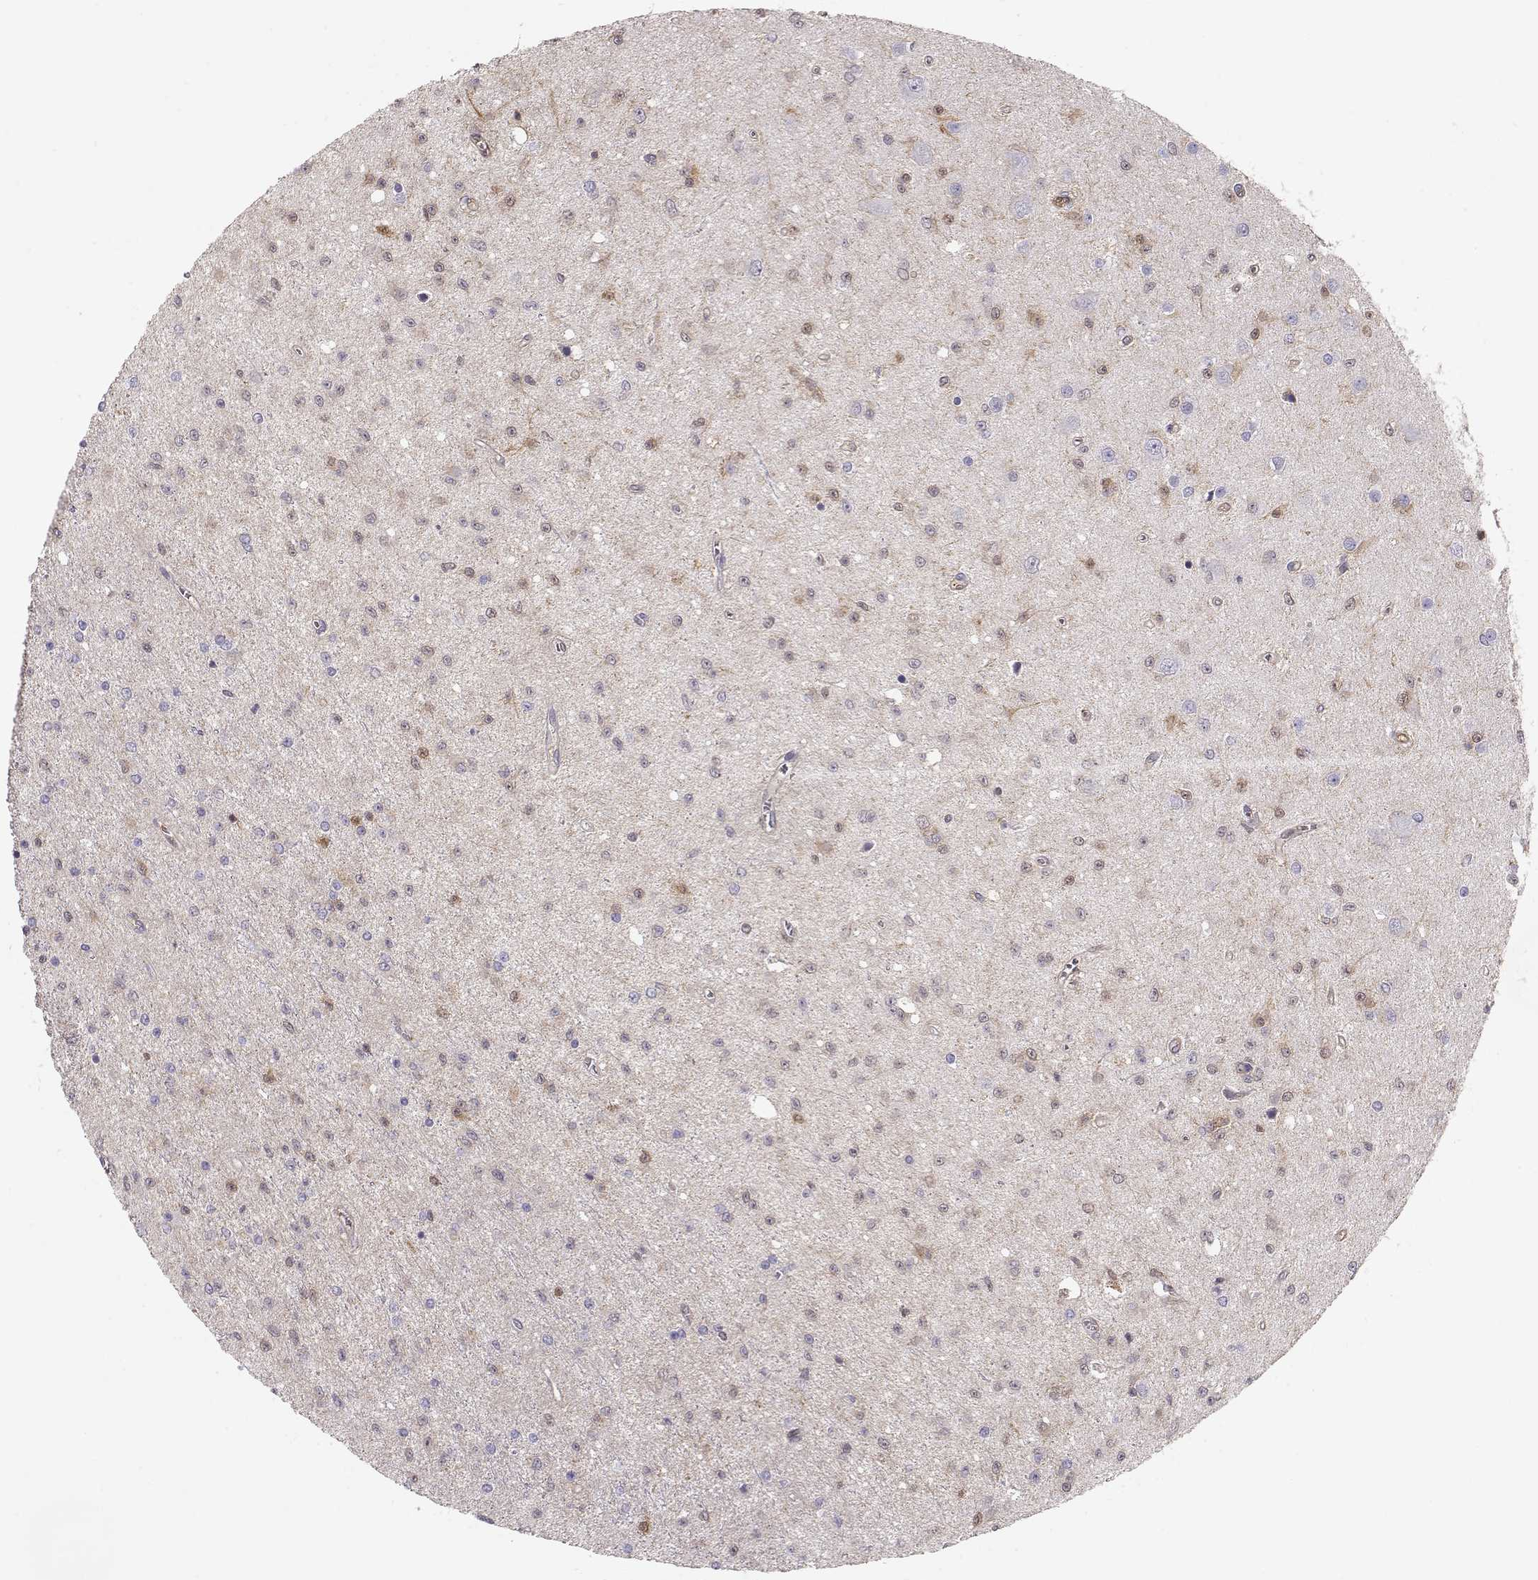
{"staining": {"intensity": "negative", "quantity": "none", "location": "none"}, "tissue": "glioma", "cell_type": "Tumor cells", "image_type": "cancer", "snomed": [{"axis": "morphology", "description": "Glioma, malignant, Low grade"}, {"axis": "topography", "description": "Brain"}], "caption": "Glioma was stained to show a protein in brown. There is no significant expression in tumor cells.", "gene": "PNP", "patient": {"sex": "female", "age": 45}}